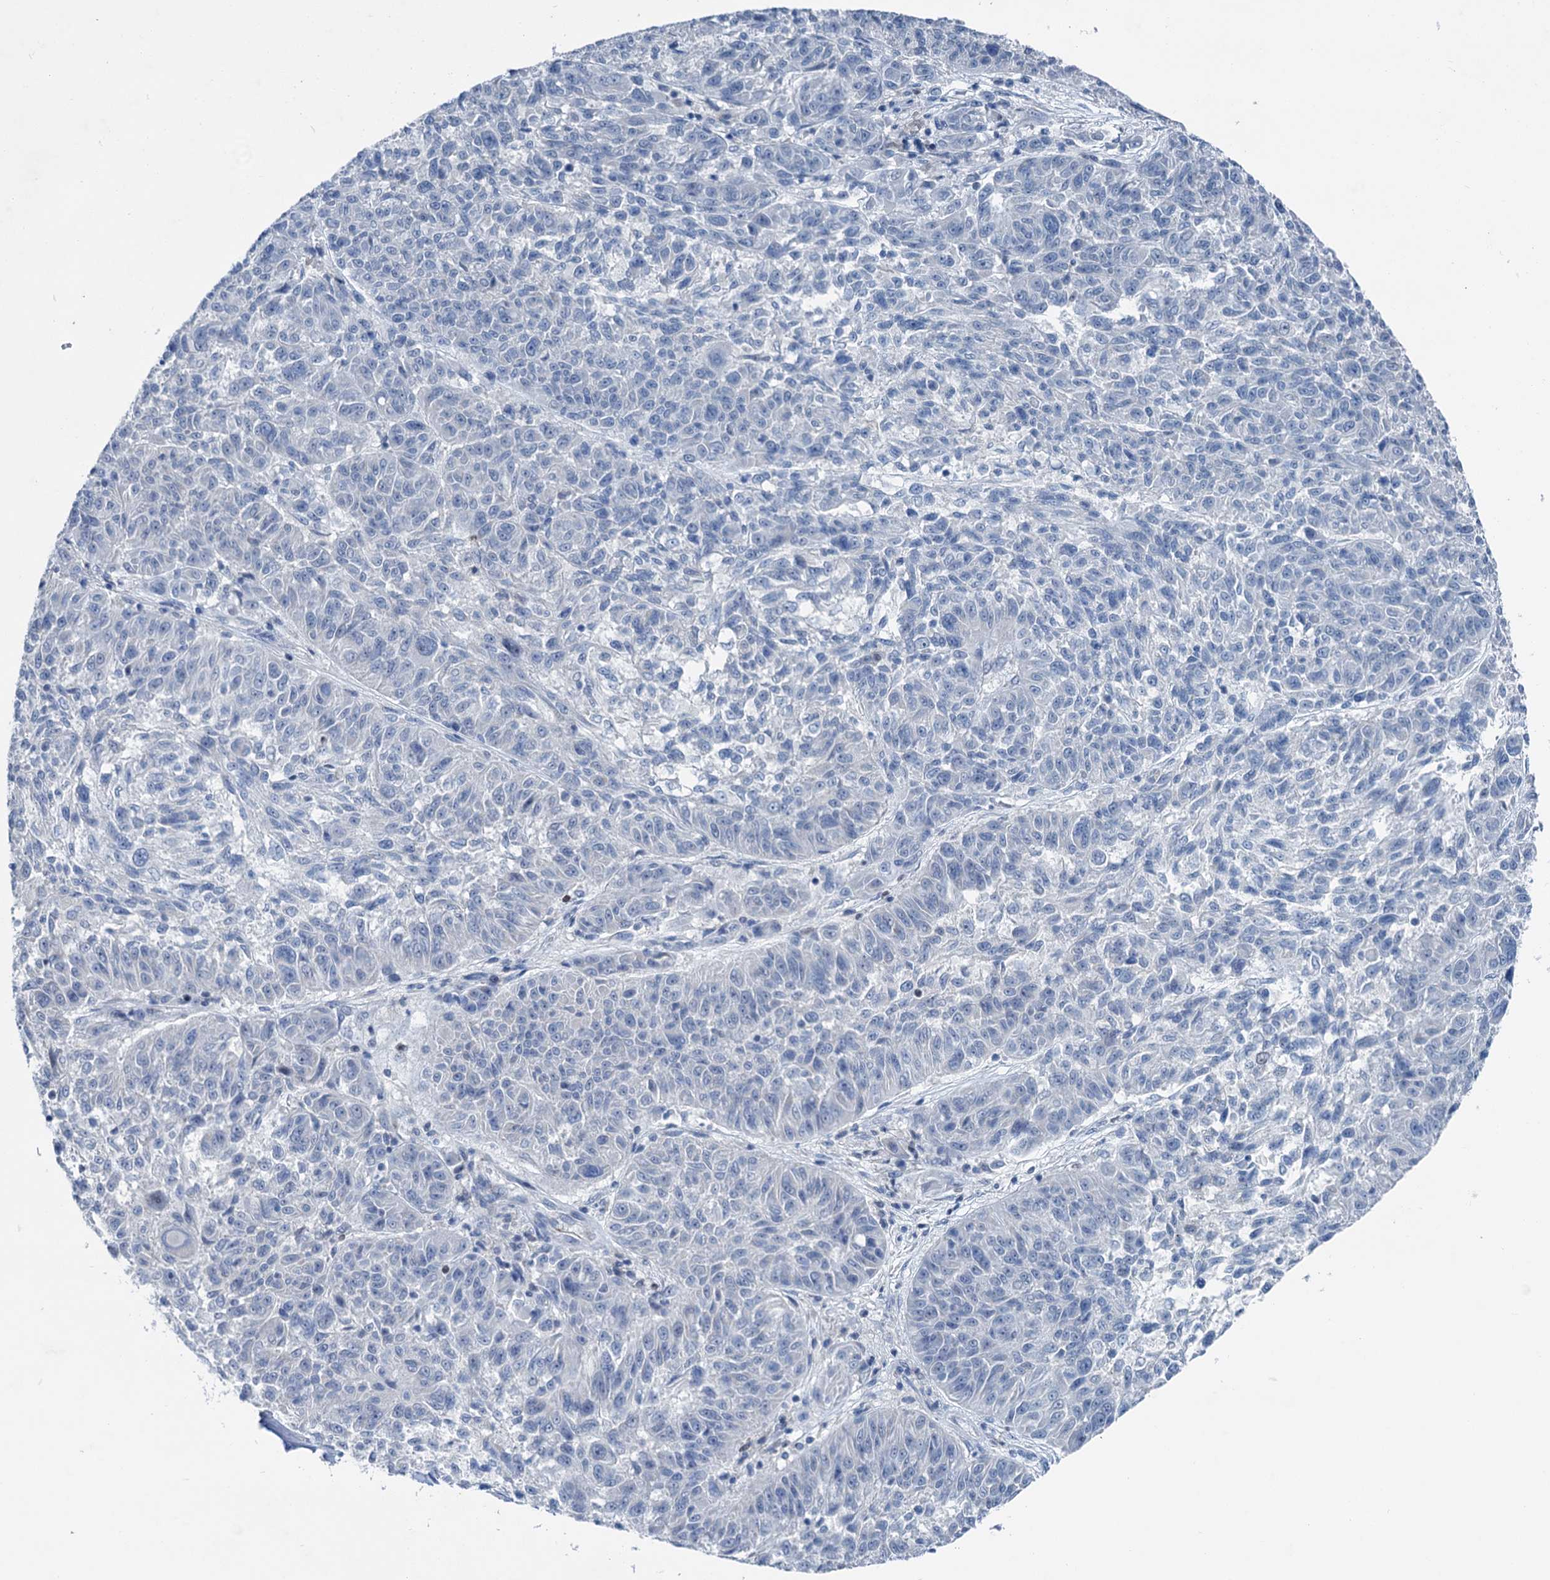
{"staining": {"intensity": "negative", "quantity": "none", "location": "none"}, "tissue": "melanoma", "cell_type": "Tumor cells", "image_type": "cancer", "snomed": [{"axis": "morphology", "description": "Malignant melanoma, NOS"}, {"axis": "topography", "description": "Skin"}], "caption": "Malignant melanoma stained for a protein using immunohistochemistry (IHC) reveals no positivity tumor cells.", "gene": "ELP4", "patient": {"sex": "male", "age": 53}}